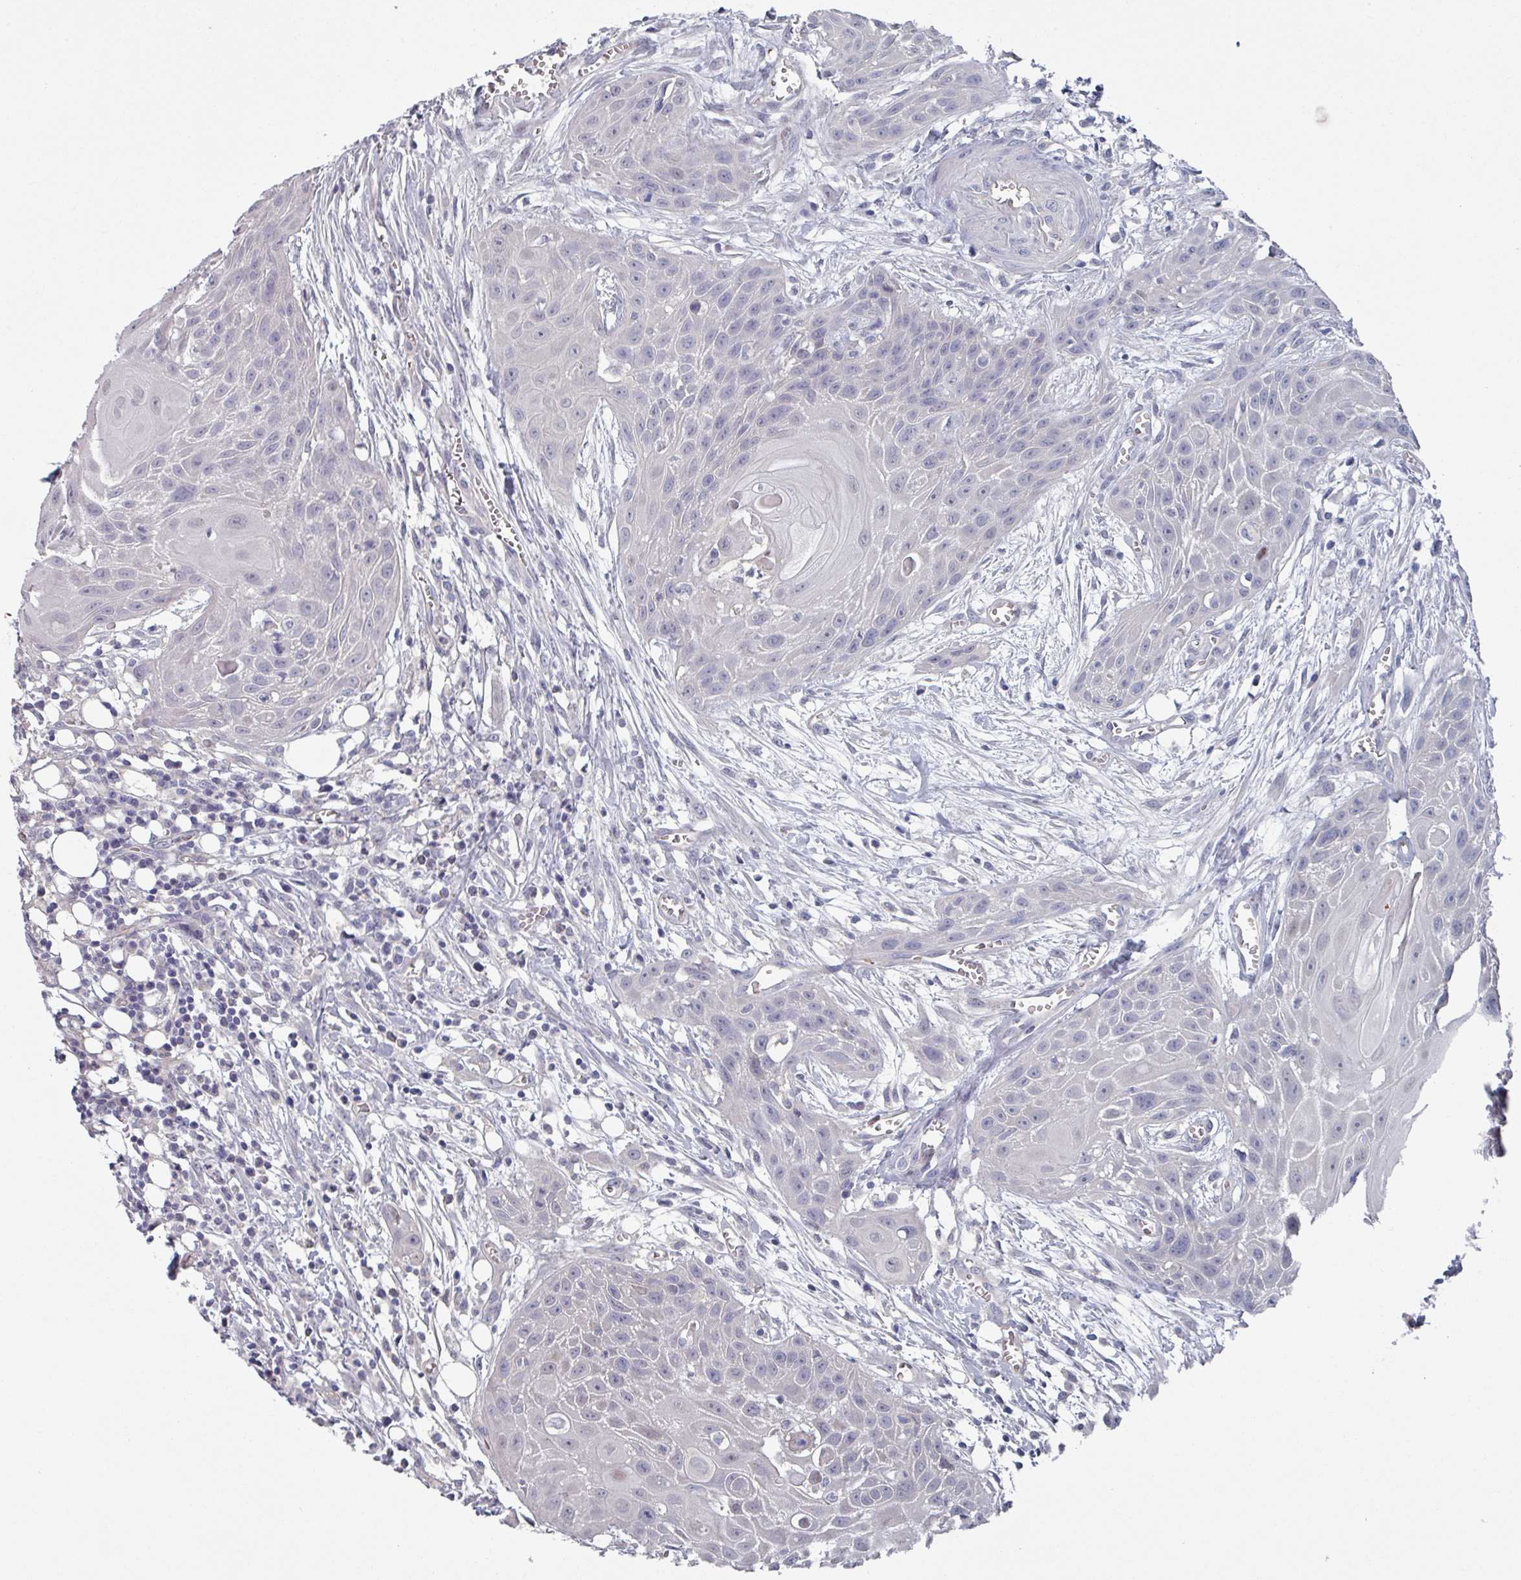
{"staining": {"intensity": "negative", "quantity": "none", "location": "none"}, "tissue": "head and neck cancer", "cell_type": "Tumor cells", "image_type": "cancer", "snomed": [{"axis": "morphology", "description": "Squamous cell carcinoma, NOS"}, {"axis": "topography", "description": "Lymph node"}, {"axis": "topography", "description": "Salivary gland"}, {"axis": "topography", "description": "Head-Neck"}], "caption": "A photomicrograph of squamous cell carcinoma (head and neck) stained for a protein exhibits no brown staining in tumor cells. (Stains: DAB IHC with hematoxylin counter stain, Microscopy: brightfield microscopy at high magnification).", "gene": "EFL1", "patient": {"sex": "female", "age": 74}}